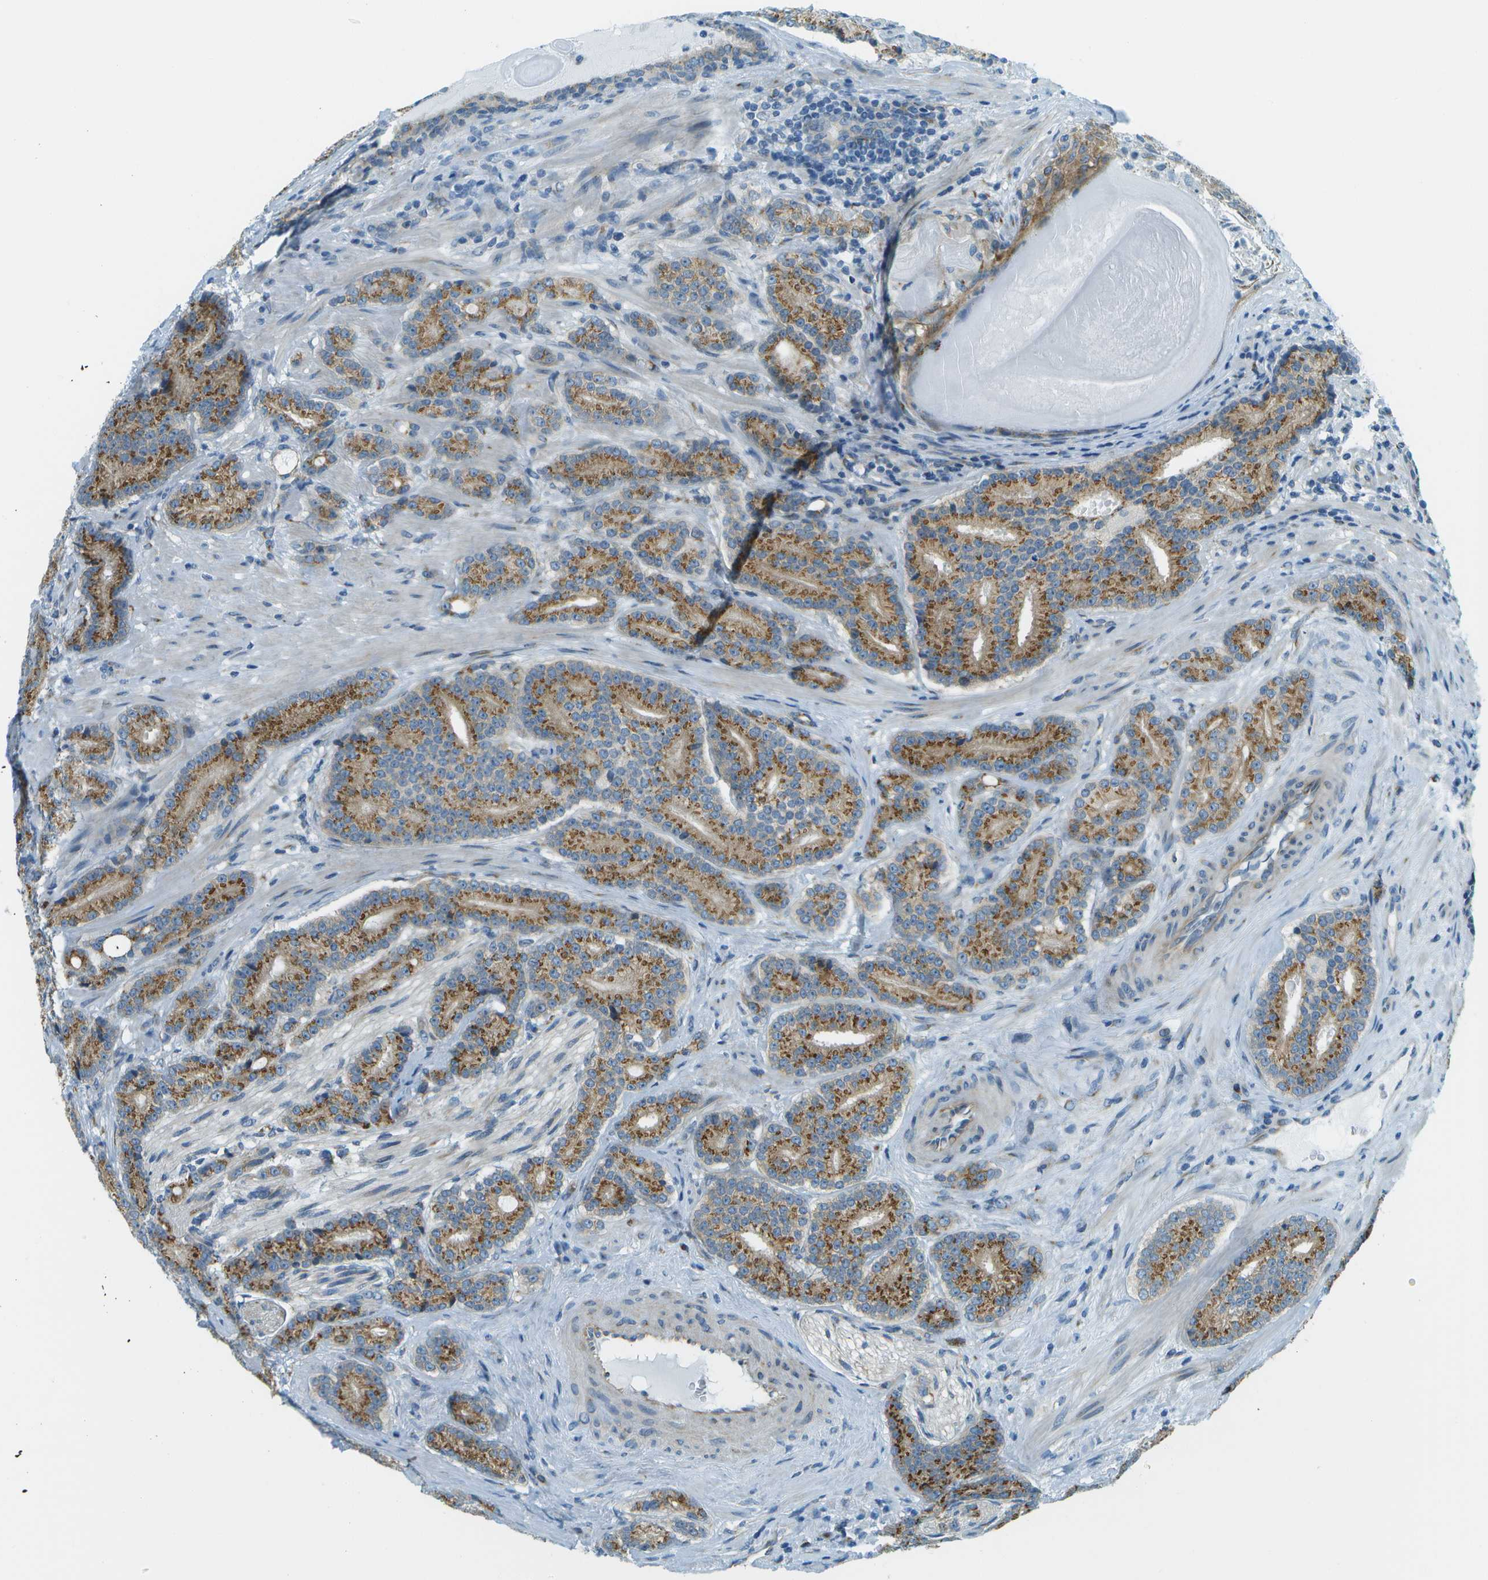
{"staining": {"intensity": "moderate", "quantity": ">75%", "location": "cytoplasmic/membranous"}, "tissue": "prostate cancer", "cell_type": "Tumor cells", "image_type": "cancer", "snomed": [{"axis": "morphology", "description": "Adenocarcinoma, High grade"}, {"axis": "topography", "description": "Prostate"}], "caption": "Tumor cells display medium levels of moderate cytoplasmic/membranous positivity in about >75% of cells in human prostate cancer (adenocarcinoma (high-grade)). The staining was performed using DAB, with brown indicating positive protein expression. Nuclei are stained blue with hematoxylin.", "gene": "ACBD3", "patient": {"sex": "male", "age": 61}}